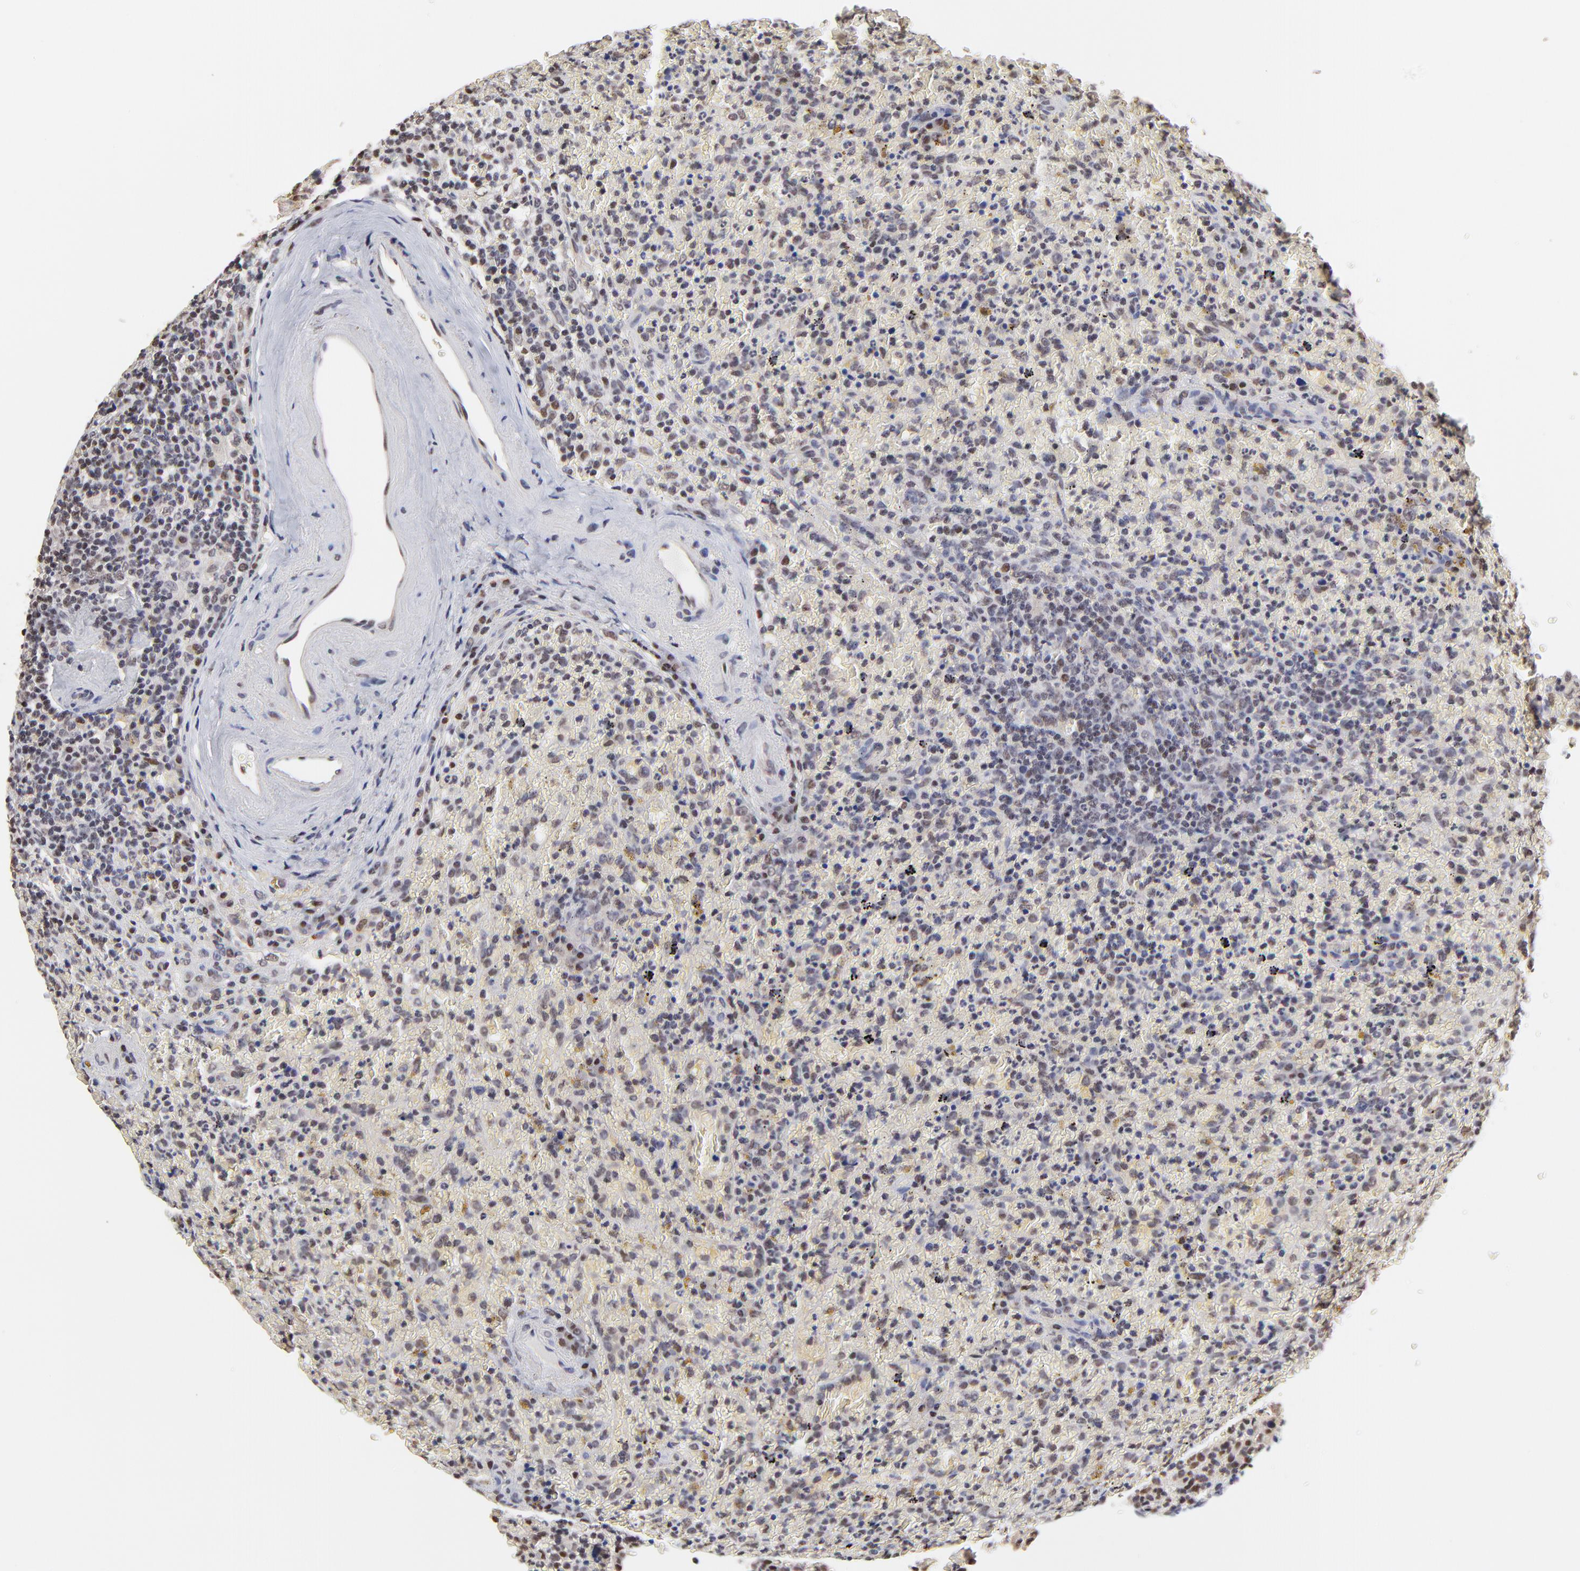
{"staining": {"intensity": "weak", "quantity": "25%-75%", "location": "nuclear"}, "tissue": "lymphoma", "cell_type": "Tumor cells", "image_type": "cancer", "snomed": [{"axis": "morphology", "description": "Malignant lymphoma, non-Hodgkin's type, High grade"}, {"axis": "topography", "description": "Spleen"}, {"axis": "topography", "description": "Lymph node"}], "caption": "Lymphoma tissue demonstrates weak nuclear expression in approximately 25%-75% of tumor cells, visualized by immunohistochemistry.", "gene": "DSN1", "patient": {"sex": "female", "age": 70}}